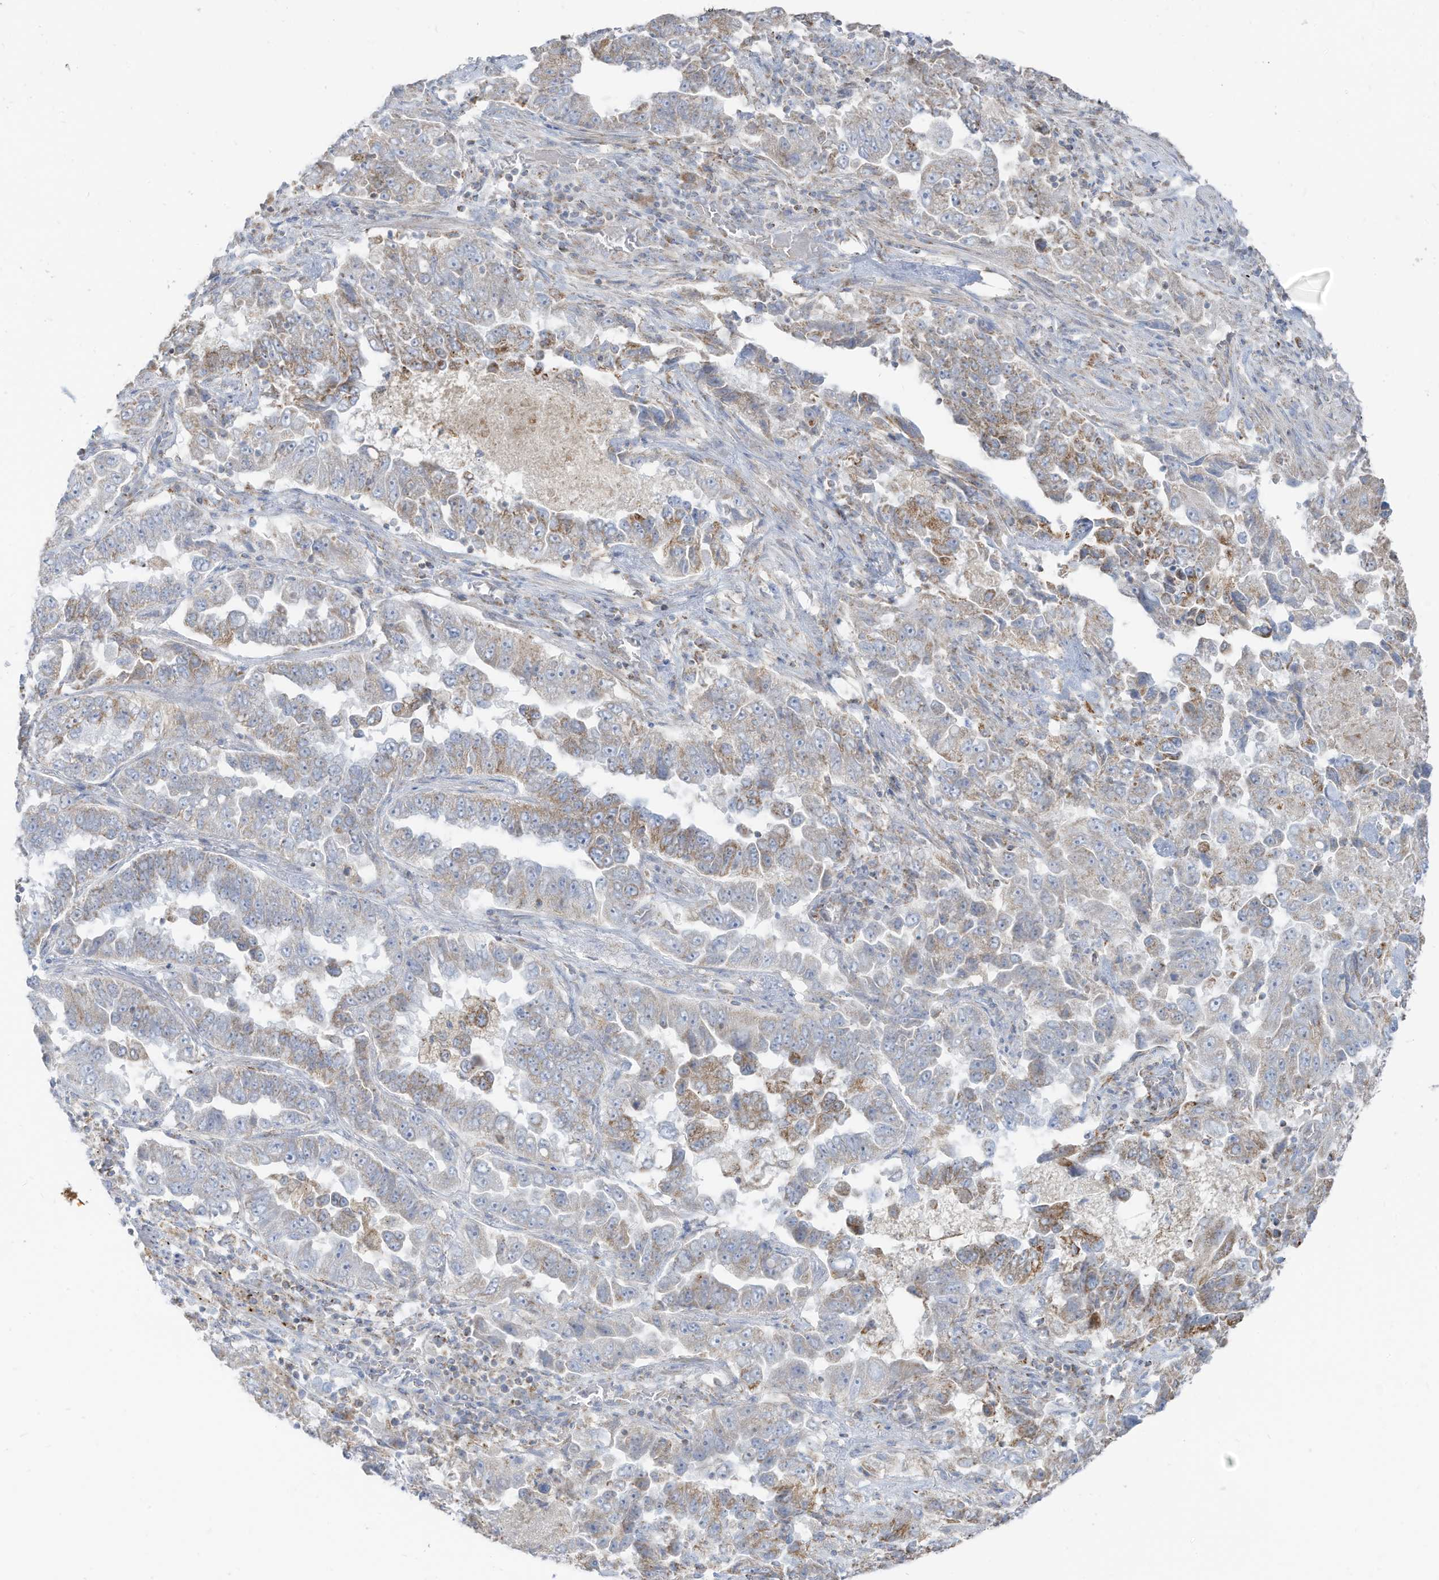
{"staining": {"intensity": "moderate", "quantity": "<25%", "location": "cytoplasmic/membranous"}, "tissue": "lung cancer", "cell_type": "Tumor cells", "image_type": "cancer", "snomed": [{"axis": "morphology", "description": "Adenocarcinoma, NOS"}, {"axis": "topography", "description": "Lung"}], "caption": "Adenocarcinoma (lung) stained for a protein (brown) exhibits moderate cytoplasmic/membranous positive expression in about <25% of tumor cells.", "gene": "ETHE1", "patient": {"sex": "female", "age": 51}}